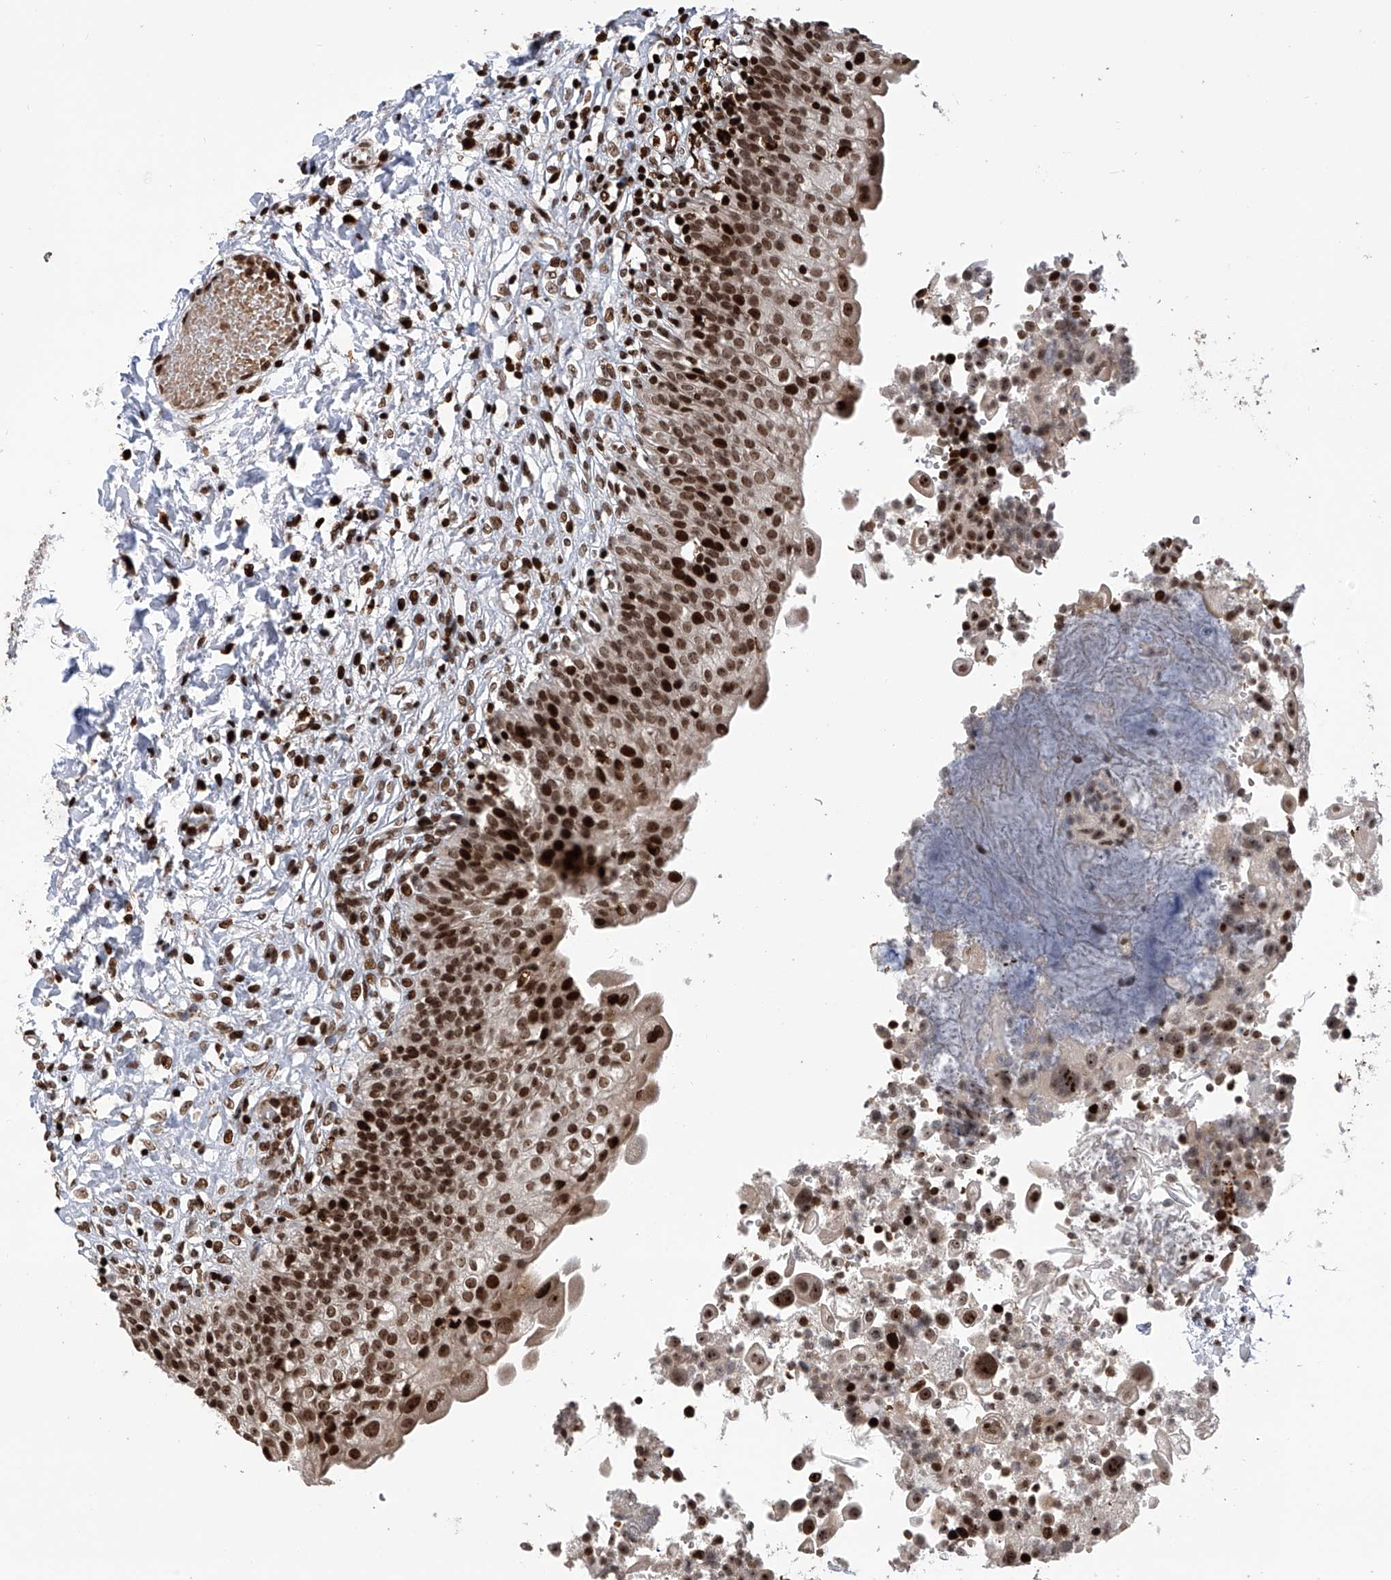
{"staining": {"intensity": "strong", "quantity": ">75%", "location": "nuclear"}, "tissue": "urinary bladder", "cell_type": "Urothelial cells", "image_type": "normal", "snomed": [{"axis": "morphology", "description": "Normal tissue, NOS"}, {"axis": "topography", "description": "Urinary bladder"}], "caption": "Immunohistochemical staining of normal urinary bladder shows >75% levels of strong nuclear protein expression in about >75% of urothelial cells. (IHC, brightfield microscopy, high magnification).", "gene": "PAK1IP1", "patient": {"sex": "male", "age": 55}}